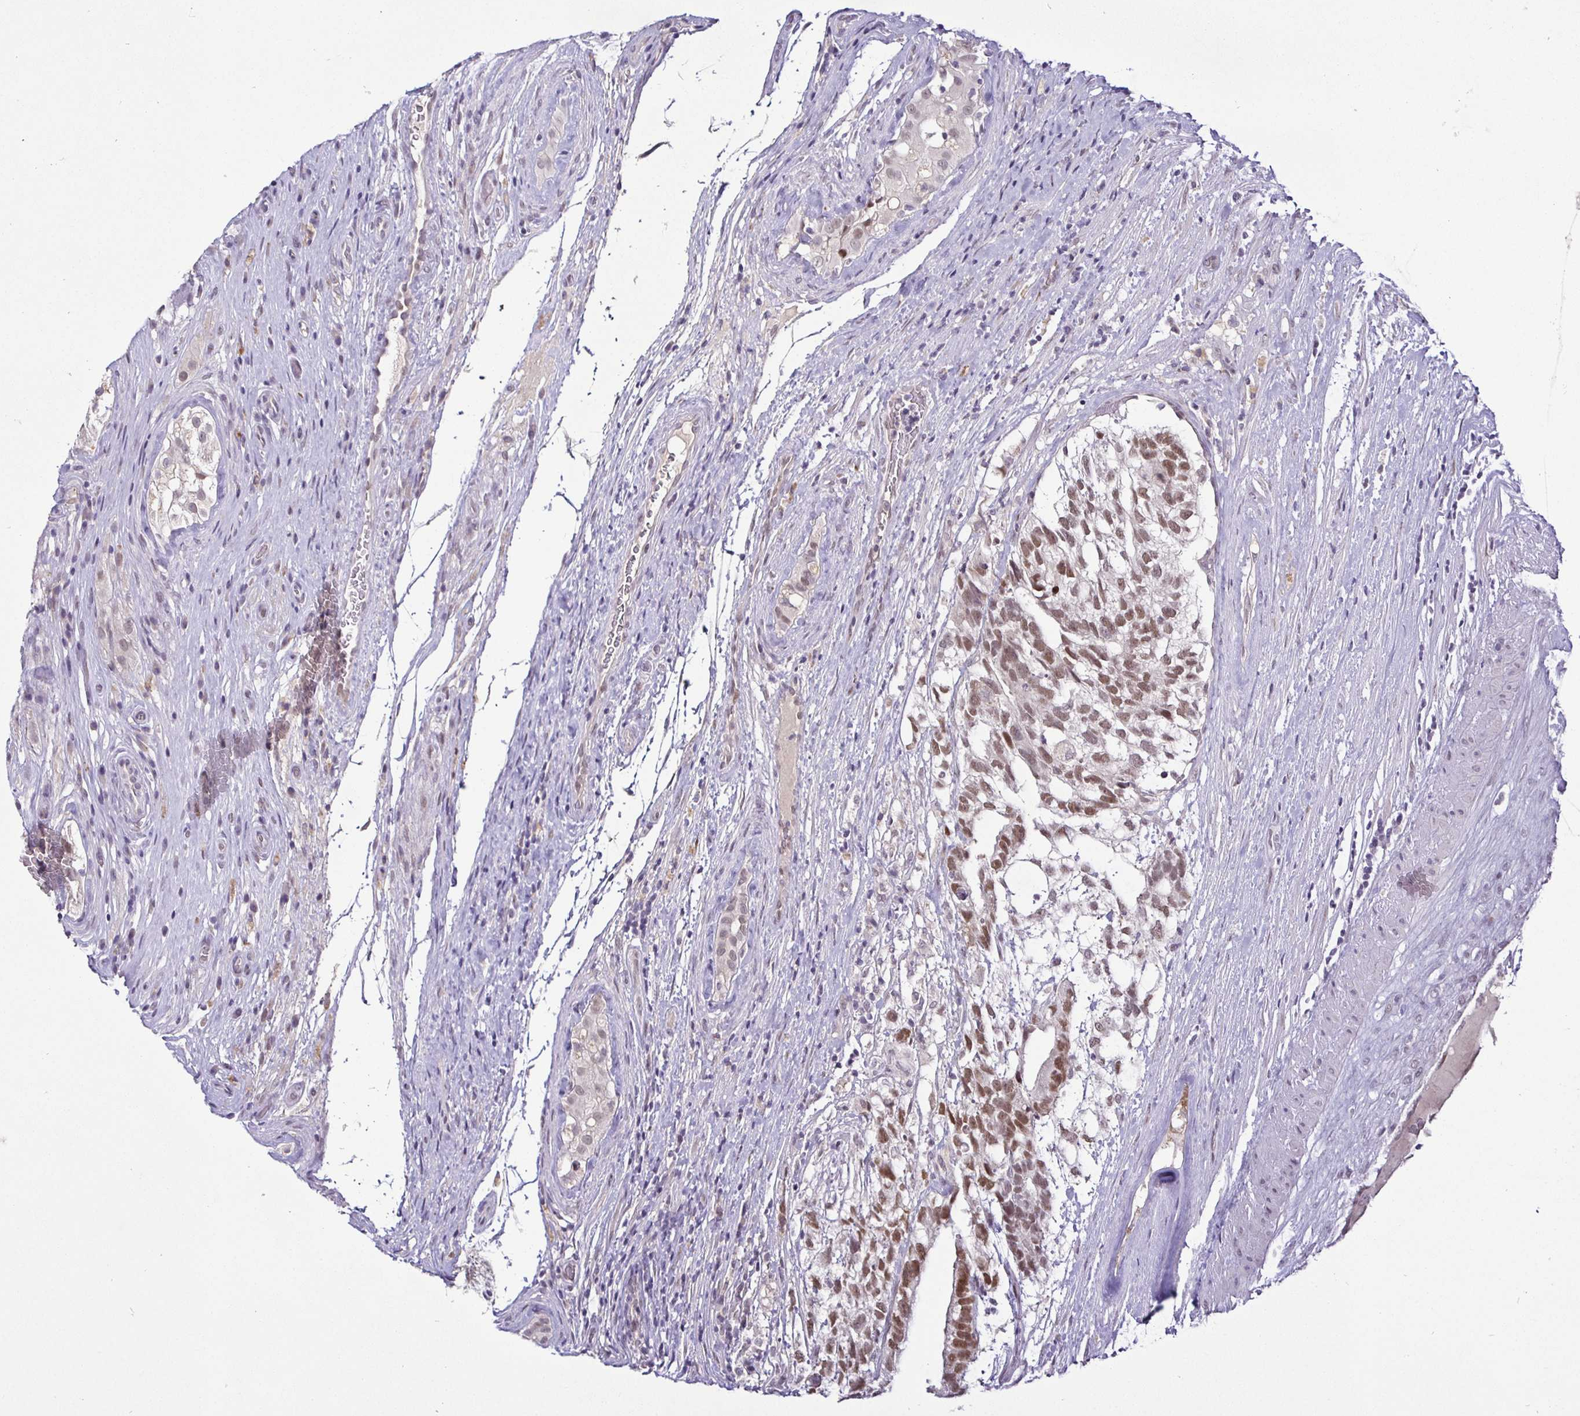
{"staining": {"intensity": "moderate", "quantity": ">75%", "location": "nuclear"}, "tissue": "testis cancer", "cell_type": "Tumor cells", "image_type": "cancer", "snomed": [{"axis": "morphology", "description": "Seminoma, NOS"}, {"axis": "morphology", "description": "Carcinoma, Embryonal, NOS"}, {"axis": "topography", "description": "Testis"}], "caption": "Protein expression analysis of human testis cancer (seminoma) reveals moderate nuclear expression in about >75% of tumor cells. (IHC, brightfield microscopy, high magnification).", "gene": "NUP188", "patient": {"sex": "male", "age": 41}}